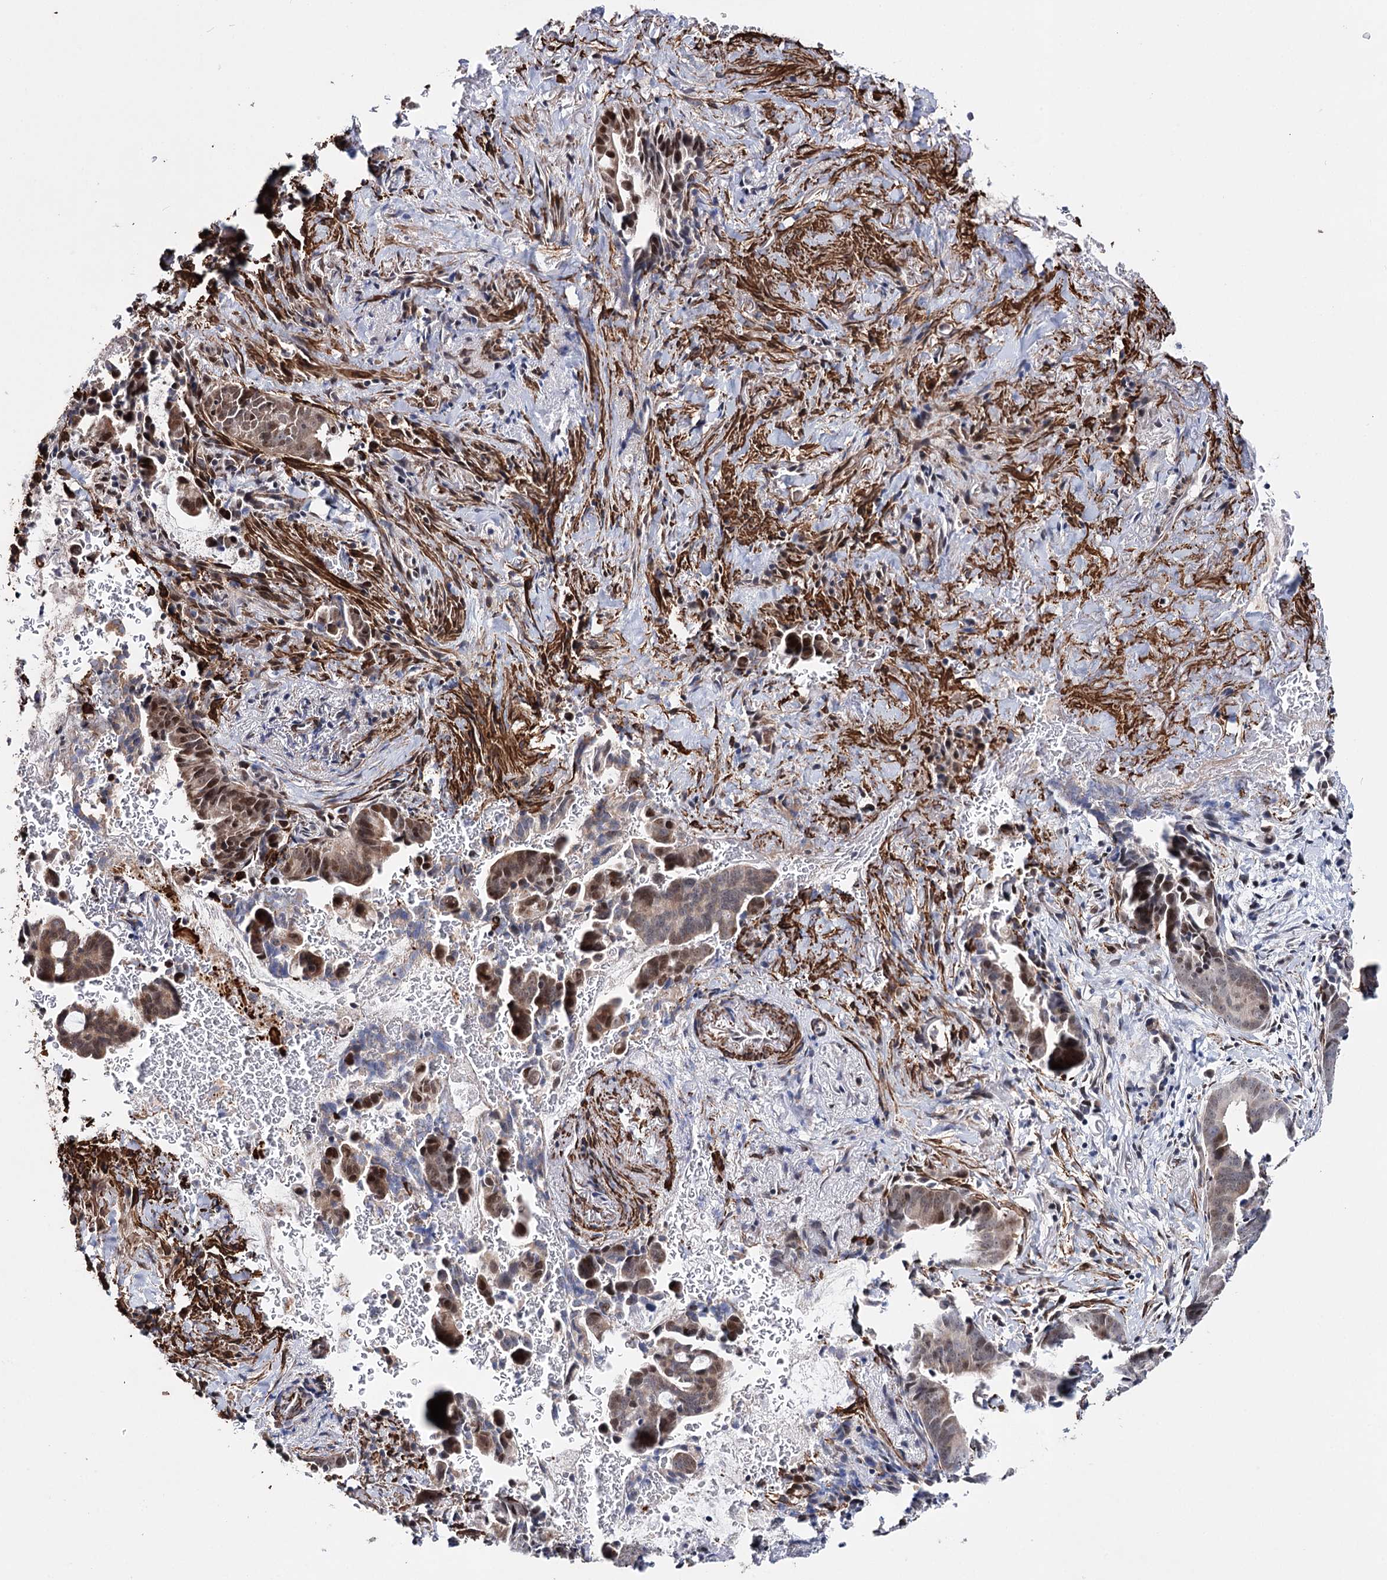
{"staining": {"intensity": "moderate", "quantity": "<25%", "location": "cytoplasmic/membranous,nuclear"}, "tissue": "pancreatic cancer", "cell_type": "Tumor cells", "image_type": "cancer", "snomed": [{"axis": "morphology", "description": "Adenocarcinoma, NOS"}, {"axis": "topography", "description": "Pancreas"}], "caption": "The micrograph demonstrates staining of adenocarcinoma (pancreatic), revealing moderate cytoplasmic/membranous and nuclear protein staining (brown color) within tumor cells. (brown staining indicates protein expression, while blue staining denotes nuclei).", "gene": "CFAP46", "patient": {"sex": "female", "age": 63}}